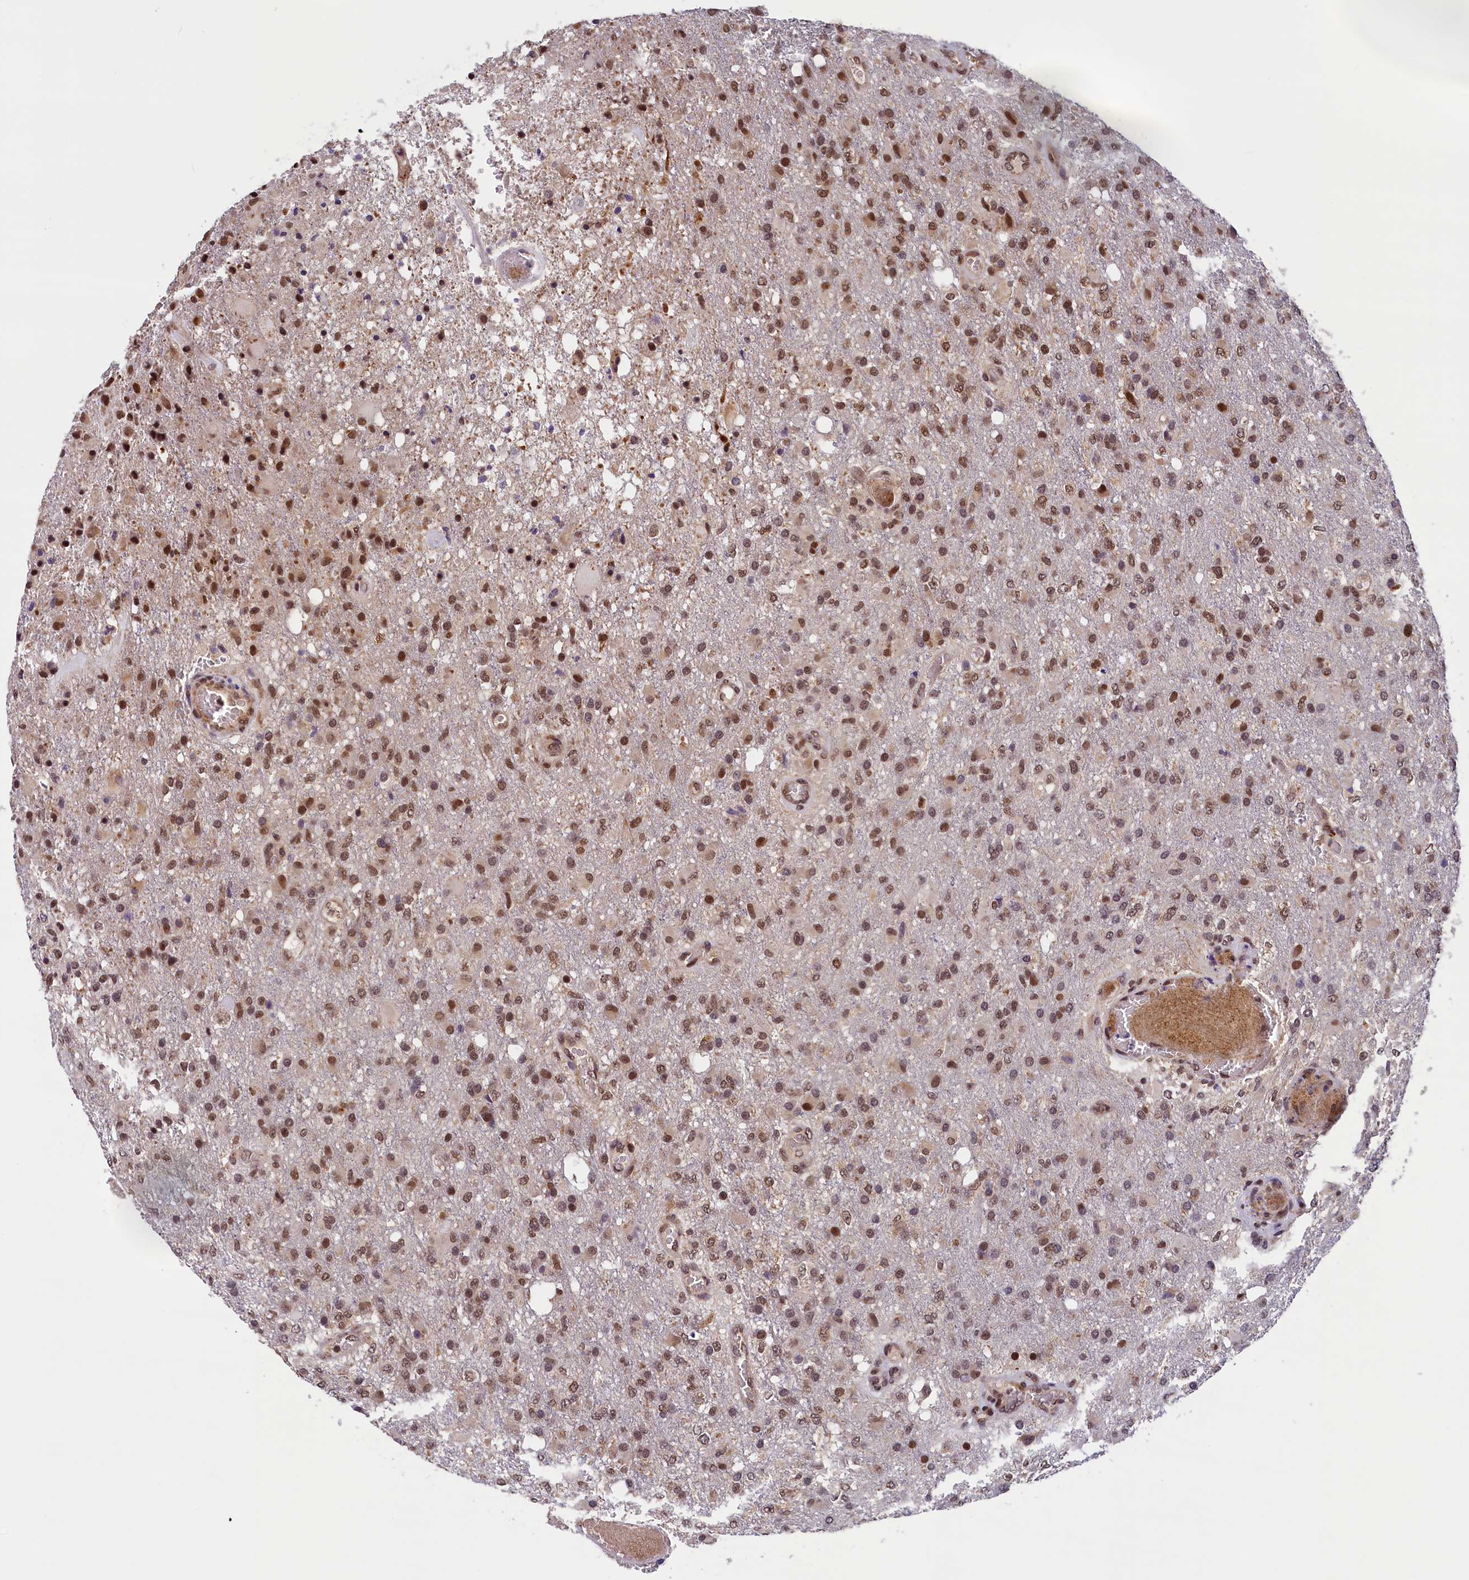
{"staining": {"intensity": "moderate", "quantity": ">75%", "location": "nuclear"}, "tissue": "glioma", "cell_type": "Tumor cells", "image_type": "cancer", "snomed": [{"axis": "morphology", "description": "Glioma, malignant, High grade"}, {"axis": "topography", "description": "Brain"}], "caption": "There is medium levels of moderate nuclear expression in tumor cells of glioma, as demonstrated by immunohistochemical staining (brown color).", "gene": "KCNK6", "patient": {"sex": "female", "age": 74}}